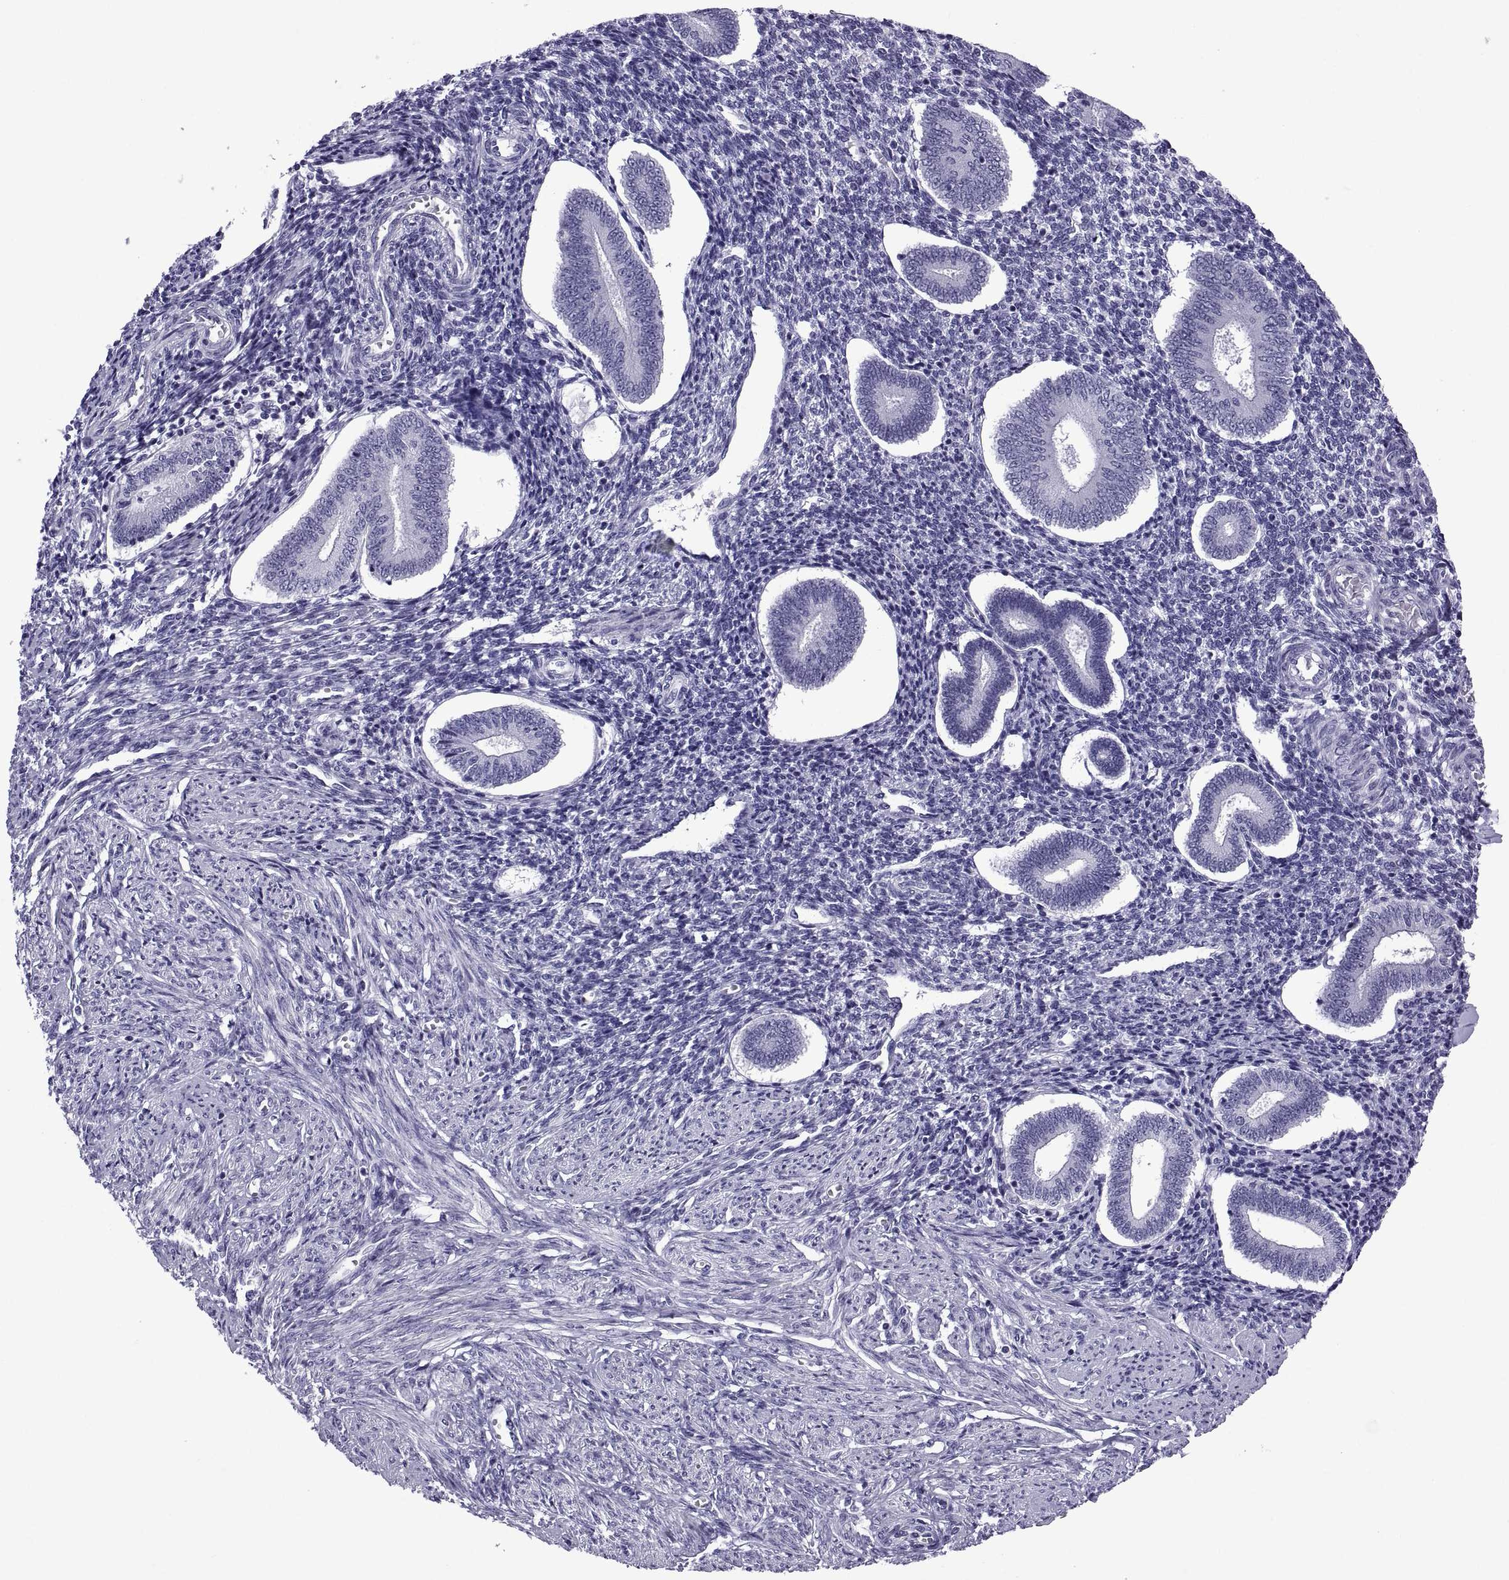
{"staining": {"intensity": "negative", "quantity": "none", "location": "none"}, "tissue": "endometrium", "cell_type": "Cells in endometrial stroma", "image_type": "normal", "snomed": [{"axis": "morphology", "description": "Normal tissue, NOS"}, {"axis": "topography", "description": "Endometrium"}], "caption": "High power microscopy micrograph of an immunohistochemistry (IHC) histopathology image of benign endometrium, revealing no significant staining in cells in endometrial stroma.", "gene": "C3orf22", "patient": {"sex": "female", "age": 40}}